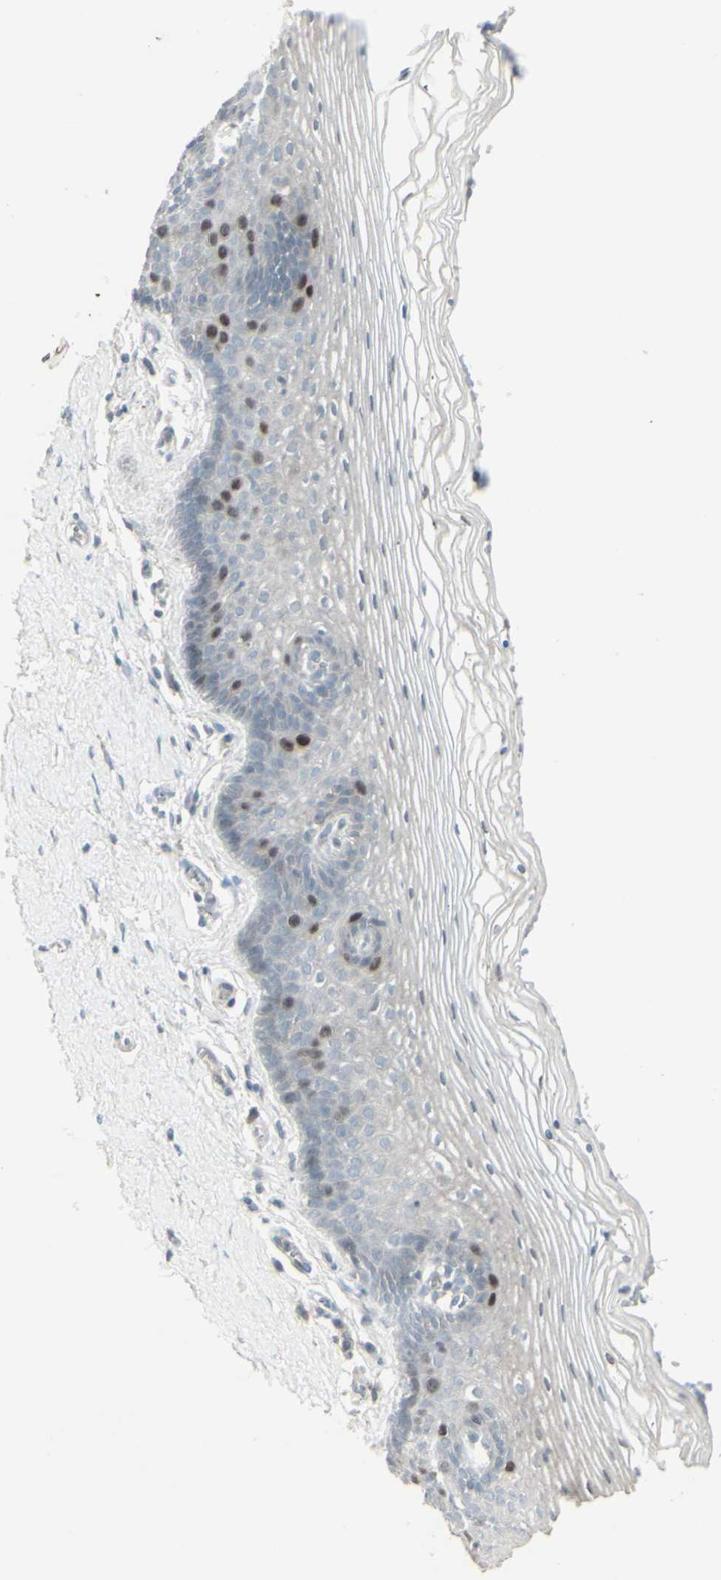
{"staining": {"intensity": "moderate", "quantity": "<25%", "location": "cytoplasmic/membranous,nuclear"}, "tissue": "vagina", "cell_type": "Squamous epithelial cells", "image_type": "normal", "snomed": [{"axis": "morphology", "description": "Normal tissue, NOS"}, {"axis": "topography", "description": "Vagina"}], "caption": "About <25% of squamous epithelial cells in normal human vagina exhibit moderate cytoplasmic/membranous,nuclear protein staining as visualized by brown immunohistochemical staining.", "gene": "GMNN", "patient": {"sex": "female", "age": 32}}